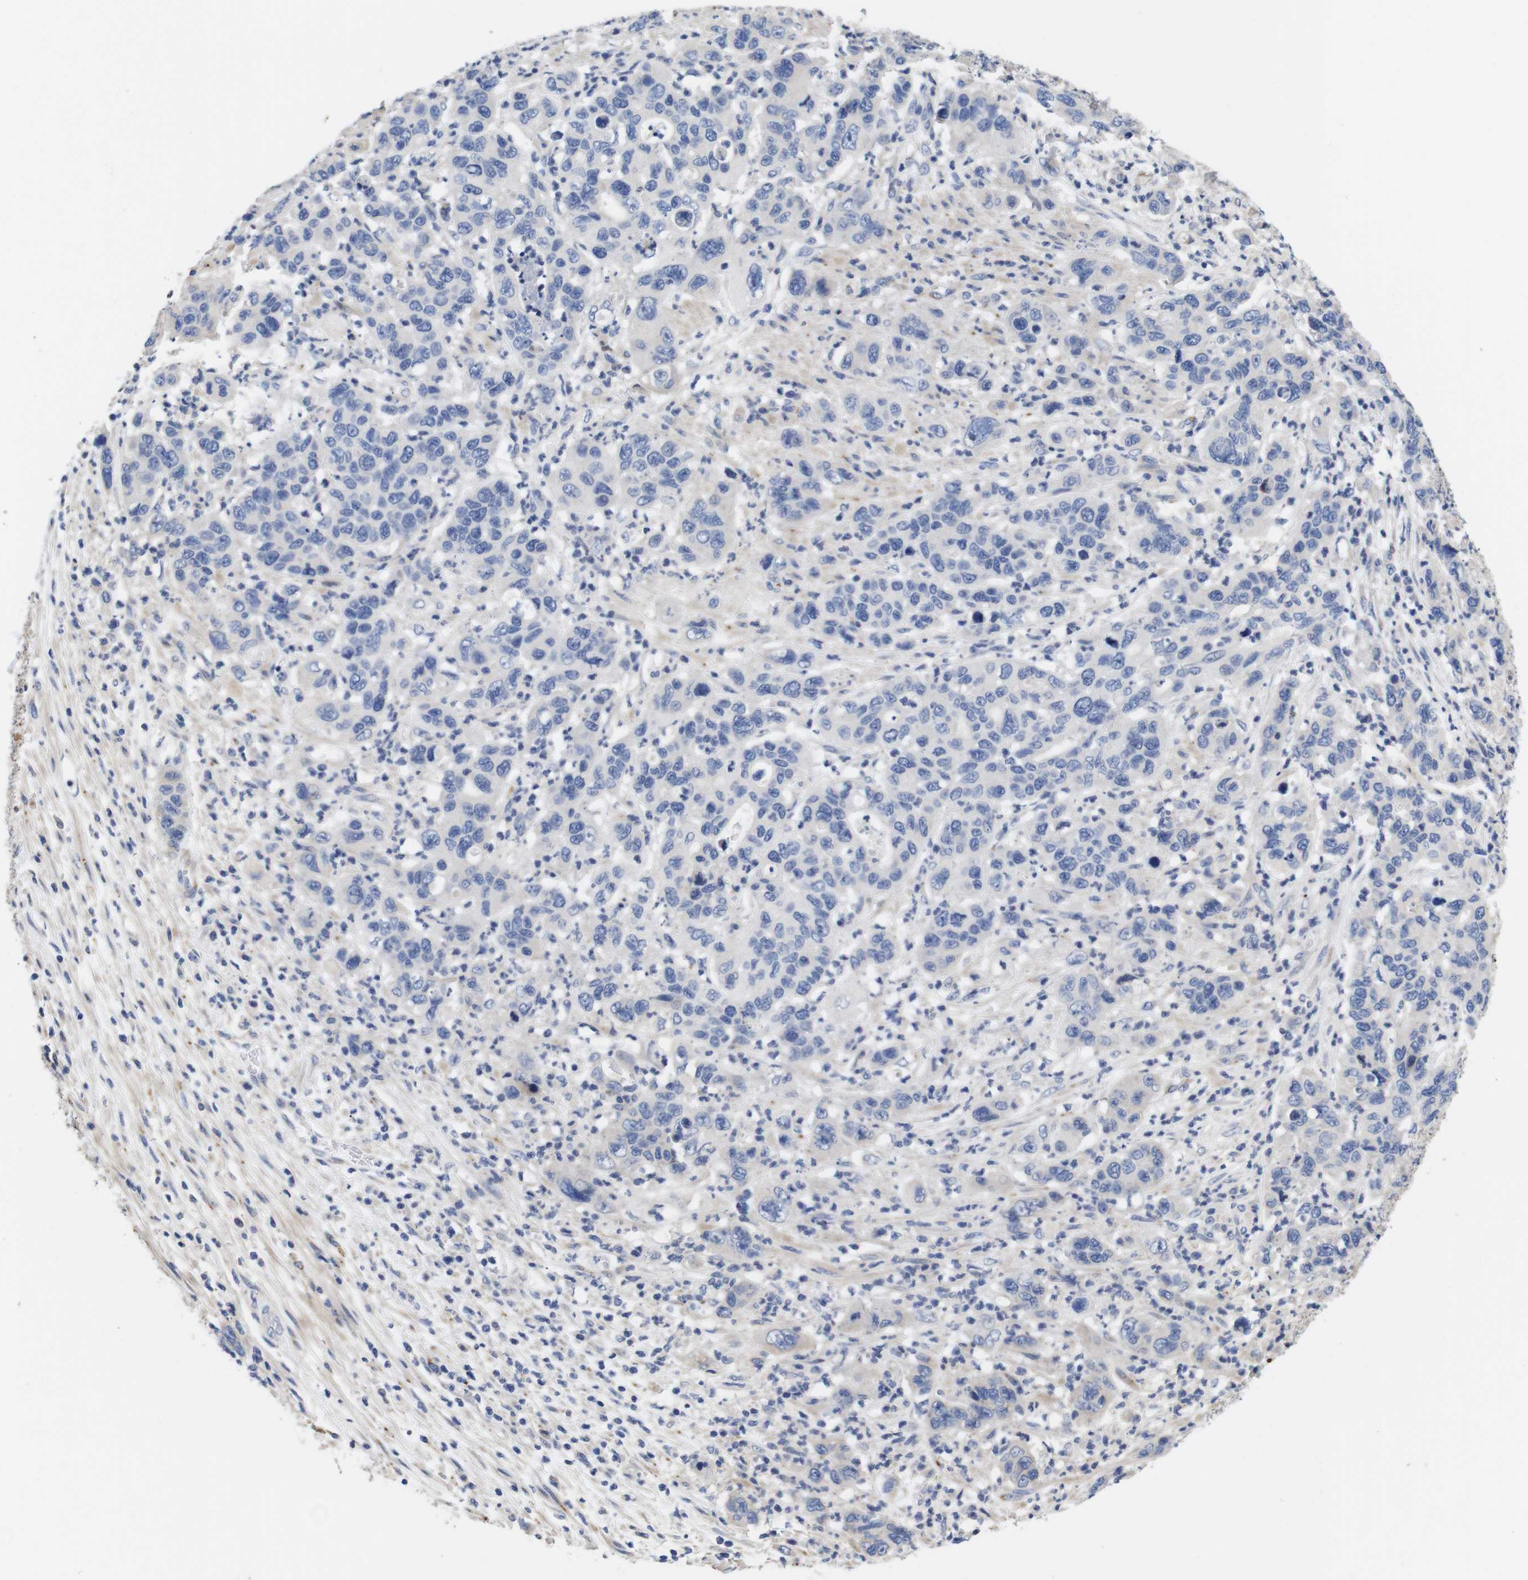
{"staining": {"intensity": "negative", "quantity": "none", "location": "none"}, "tissue": "pancreatic cancer", "cell_type": "Tumor cells", "image_type": "cancer", "snomed": [{"axis": "morphology", "description": "Adenocarcinoma, NOS"}, {"axis": "topography", "description": "Pancreas"}], "caption": "Tumor cells show no significant expression in pancreatic adenocarcinoma. Brightfield microscopy of IHC stained with DAB (3,3'-diaminobenzidine) (brown) and hematoxylin (blue), captured at high magnification.", "gene": "SPRY3", "patient": {"sex": "female", "age": 71}}